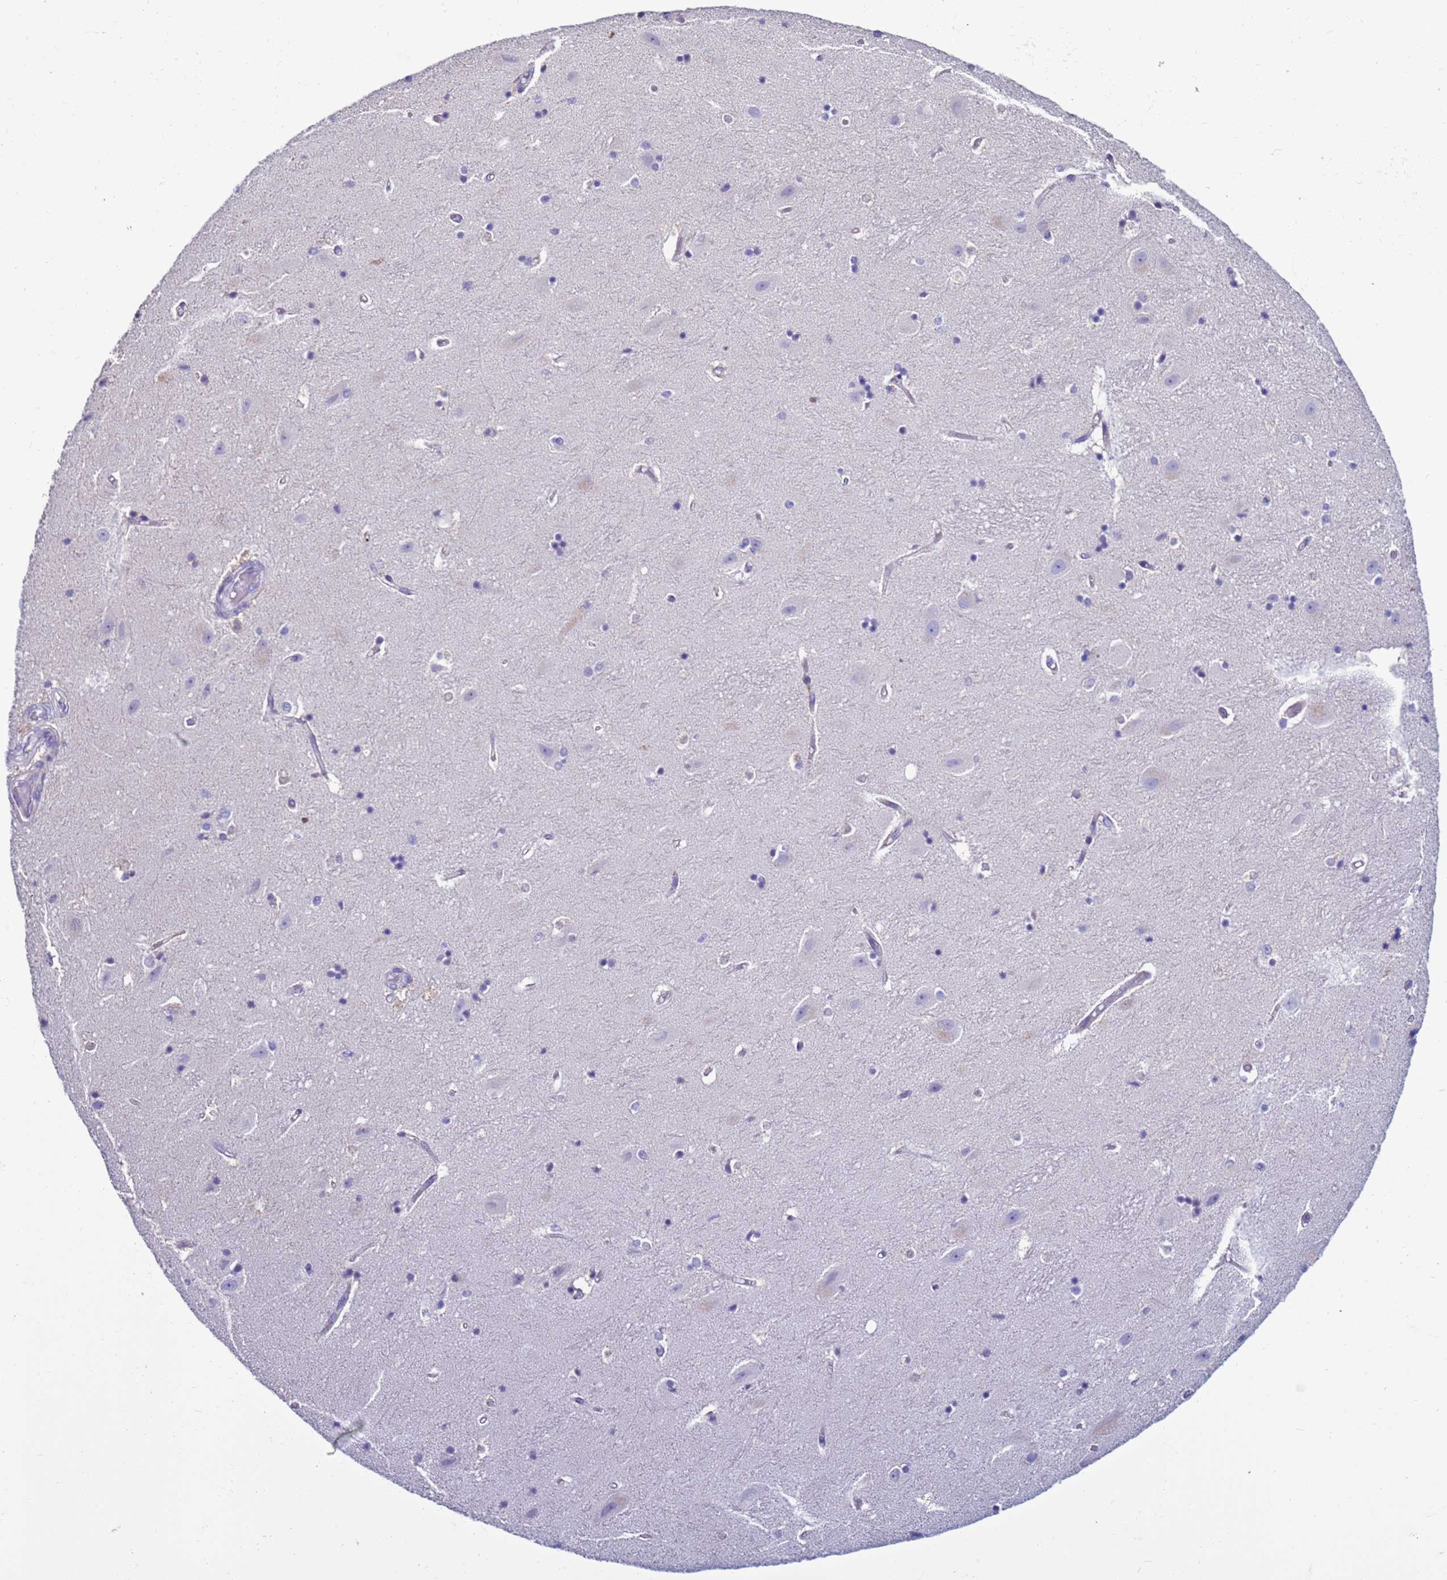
{"staining": {"intensity": "negative", "quantity": "none", "location": "none"}, "tissue": "hippocampus", "cell_type": "Glial cells", "image_type": "normal", "snomed": [{"axis": "morphology", "description": "Normal tissue, NOS"}, {"axis": "topography", "description": "Hippocampus"}], "caption": "DAB immunohistochemical staining of unremarkable human hippocampus exhibits no significant positivity in glial cells.", "gene": "TRIM51G", "patient": {"sex": "female", "age": 52}}